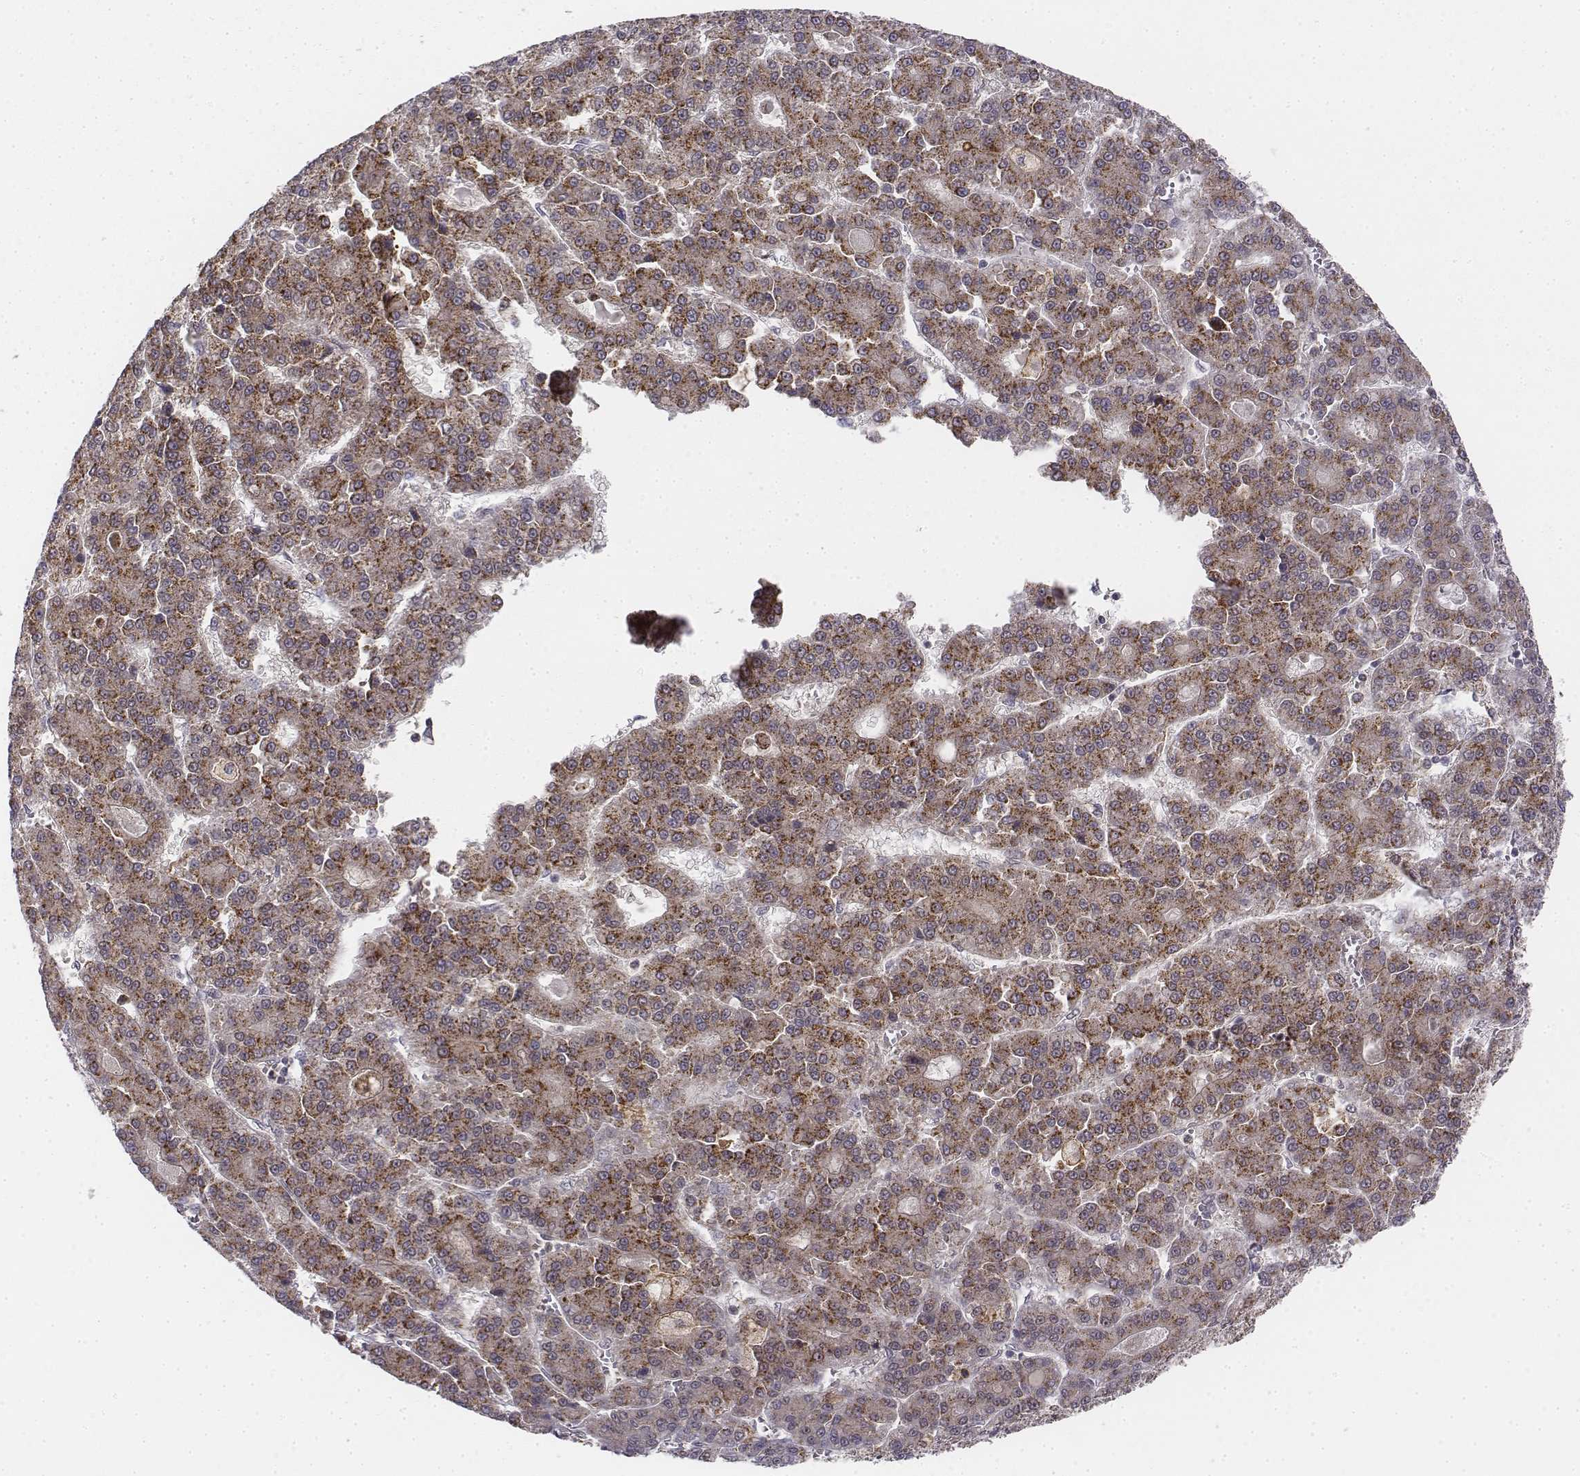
{"staining": {"intensity": "moderate", "quantity": ">75%", "location": "cytoplasmic/membranous"}, "tissue": "liver cancer", "cell_type": "Tumor cells", "image_type": "cancer", "snomed": [{"axis": "morphology", "description": "Carcinoma, Hepatocellular, NOS"}, {"axis": "topography", "description": "Liver"}], "caption": "High-power microscopy captured an IHC micrograph of liver hepatocellular carcinoma, revealing moderate cytoplasmic/membranous staining in about >75% of tumor cells. (brown staining indicates protein expression, while blue staining denotes nuclei).", "gene": "ZFYVE19", "patient": {"sex": "male", "age": 70}}